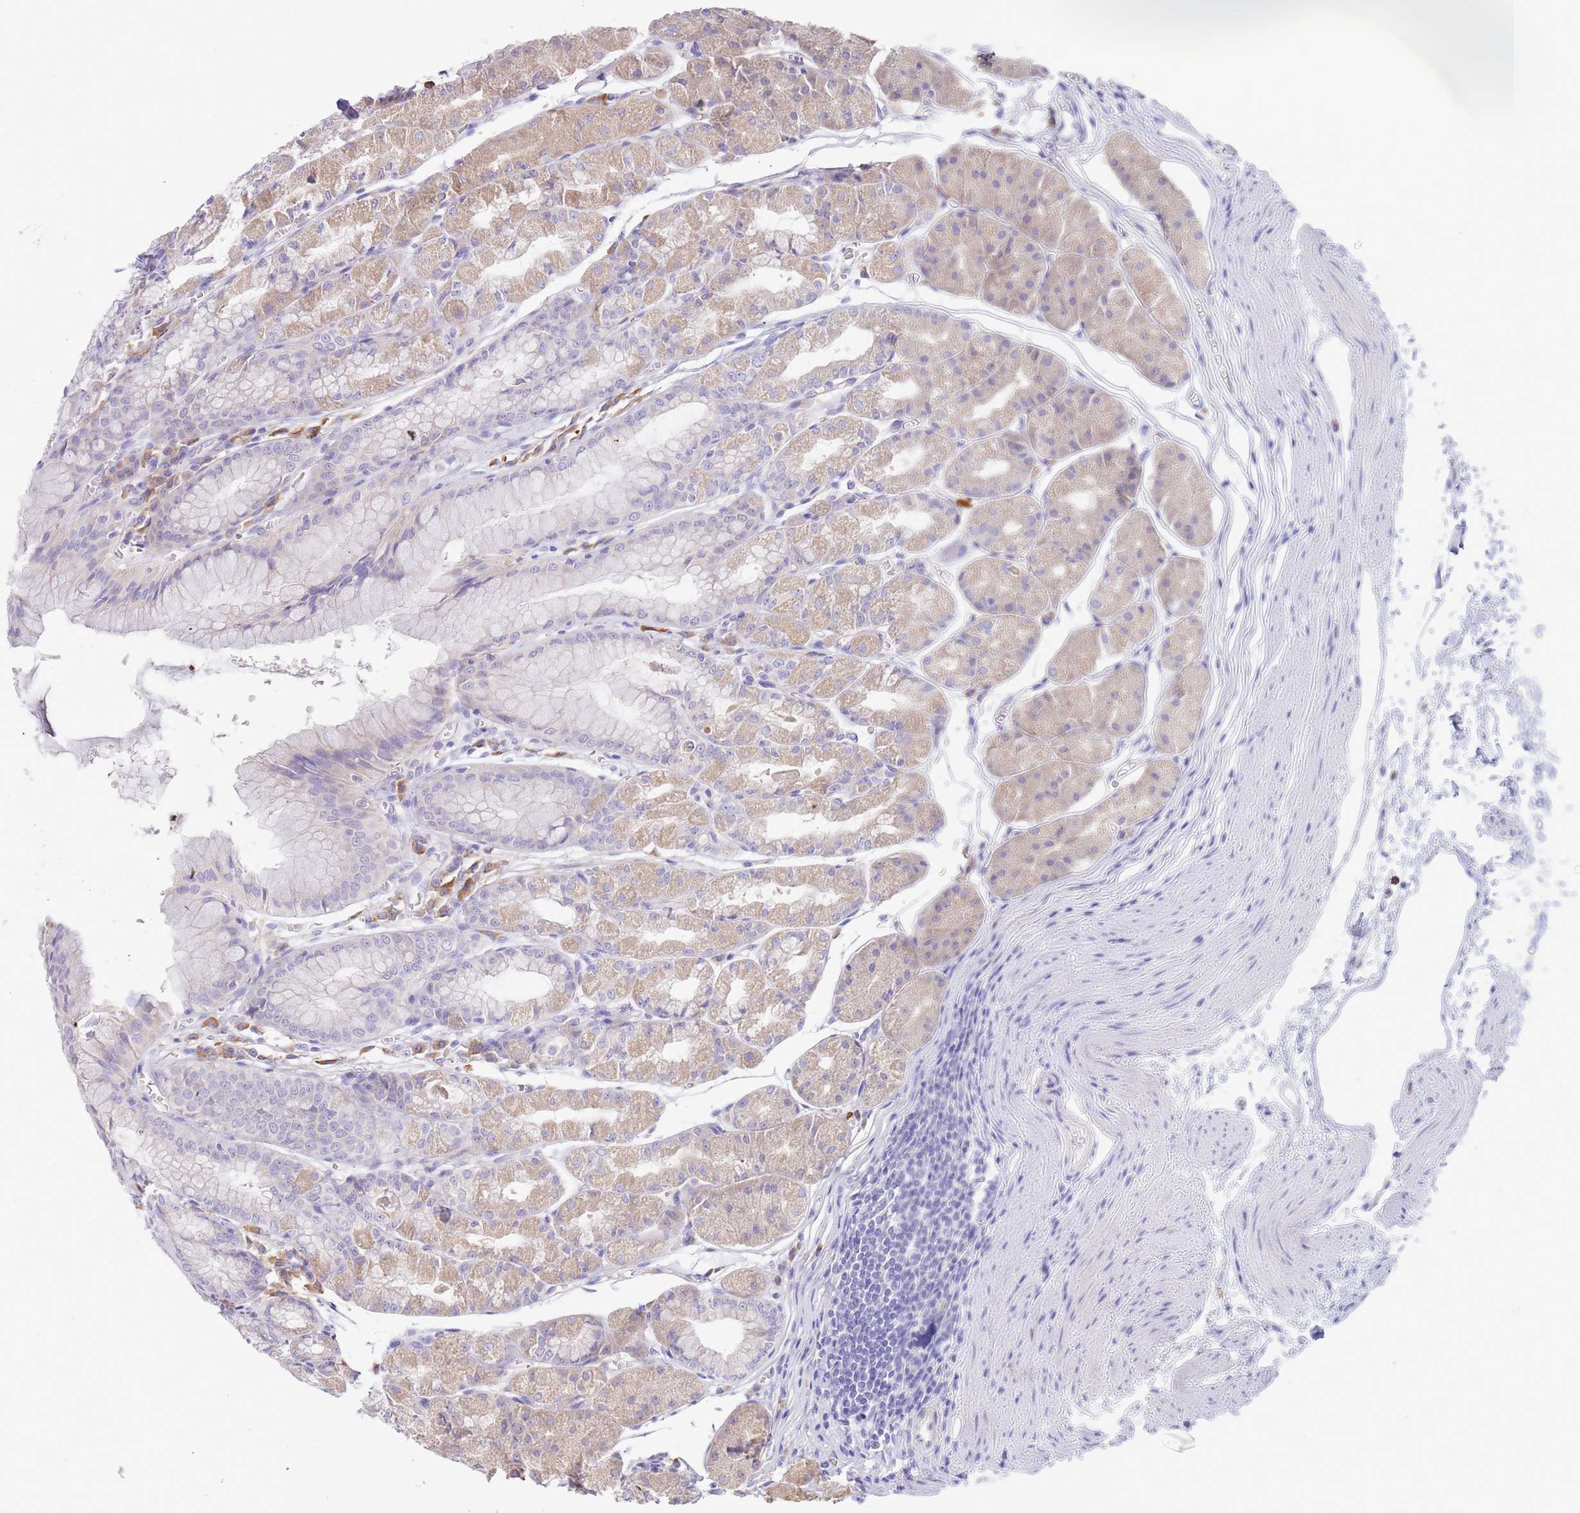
{"staining": {"intensity": "moderate", "quantity": "25%-75%", "location": "cytoplasmic/membranous"}, "tissue": "stomach", "cell_type": "Glandular cells", "image_type": "normal", "snomed": [{"axis": "morphology", "description": "Normal tissue, NOS"}, {"axis": "topography", "description": "Stomach"}], "caption": "Protein positivity by immunohistochemistry exhibits moderate cytoplasmic/membranous staining in about 25%-75% of glandular cells in unremarkable stomach.", "gene": "CCDC149", "patient": {"sex": "male", "age": 55}}